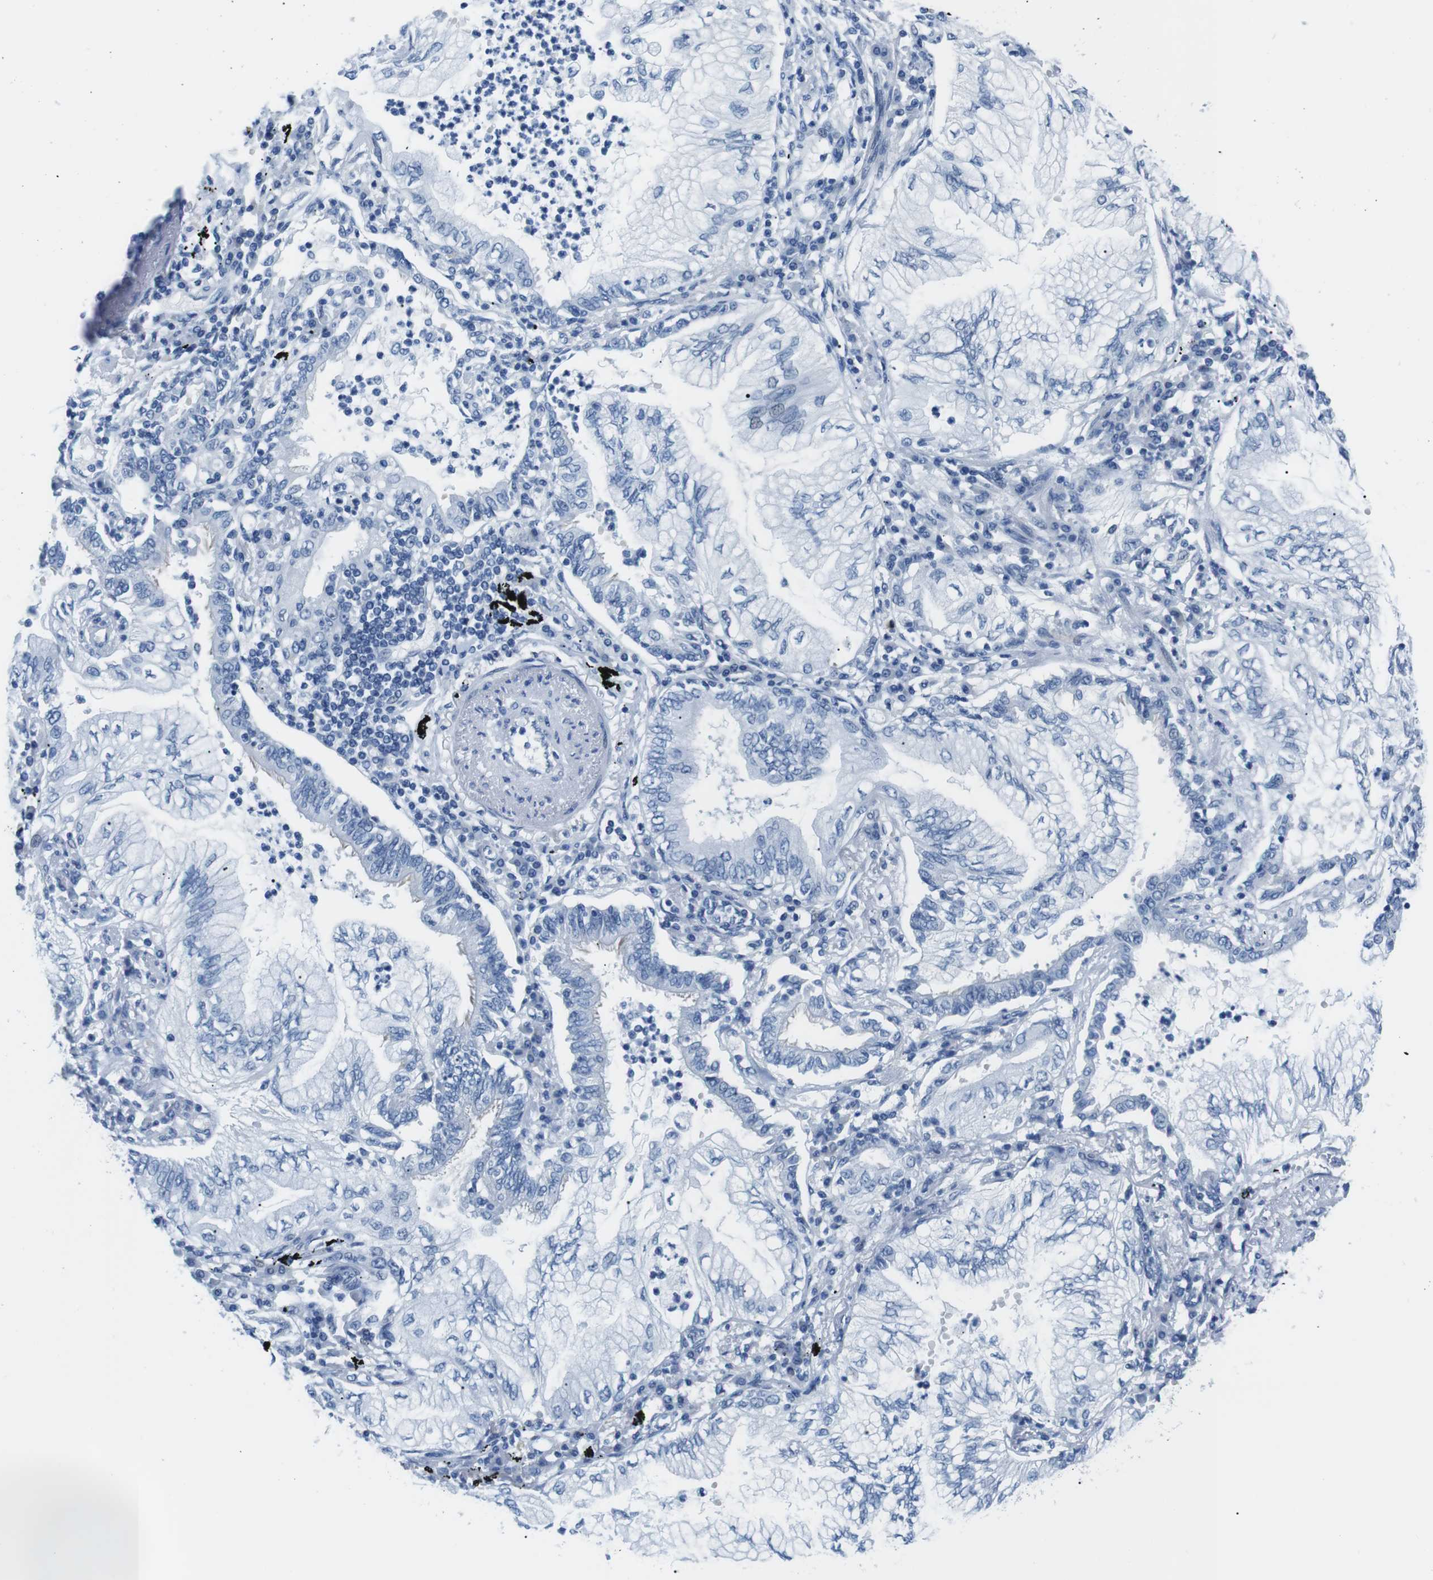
{"staining": {"intensity": "negative", "quantity": "none", "location": "none"}, "tissue": "lung cancer", "cell_type": "Tumor cells", "image_type": "cancer", "snomed": [{"axis": "morphology", "description": "Normal tissue, NOS"}, {"axis": "morphology", "description": "Adenocarcinoma, NOS"}, {"axis": "topography", "description": "Bronchus"}, {"axis": "topography", "description": "Lung"}], "caption": "Tumor cells are negative for brown protein staining in lung adenocarcinoma.", "gene": "MUC2", "patient": {"sex": "female", "age": 70}}